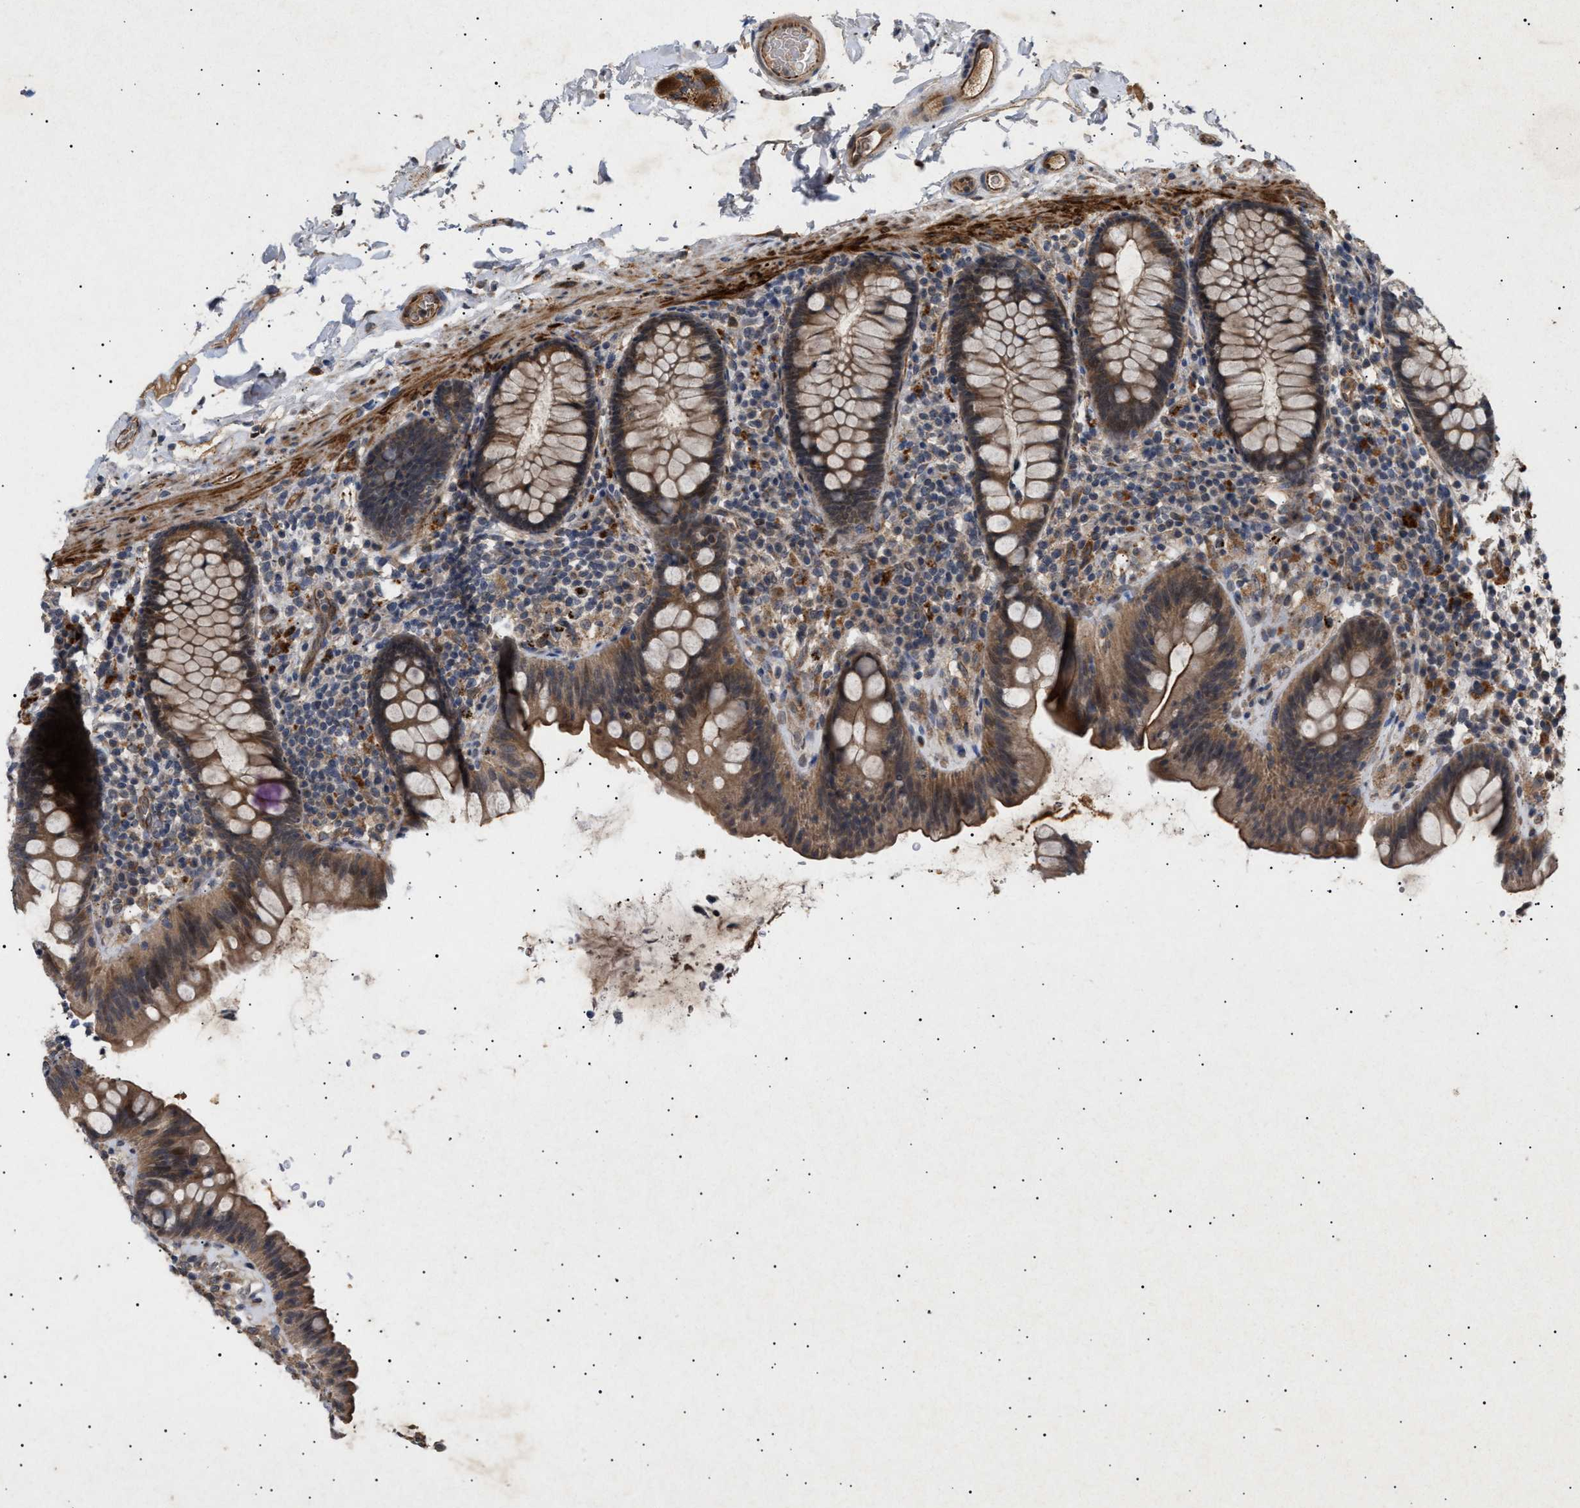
{"staining": {"intensity": "strong", "quantity": ">75%", "location": "cytoplasmic/membranous"}, "tissue": "colon", "cell_type": "Endothelial cells", "image_type": "normal", "snomed": [{"axis": "morphology", "description": "Normal tissue, NOS"}, {"axis": "topography", "description": "Colon"}], "caption": "This image demonstrates immunohistochemistry staining of unremarkable human colon, with high strong cytoplasmic/membranous positivity in approximately >75% of endothelial cells.", "gene": "SIRT5", "patient": {"sex": "female", "age": 80}}